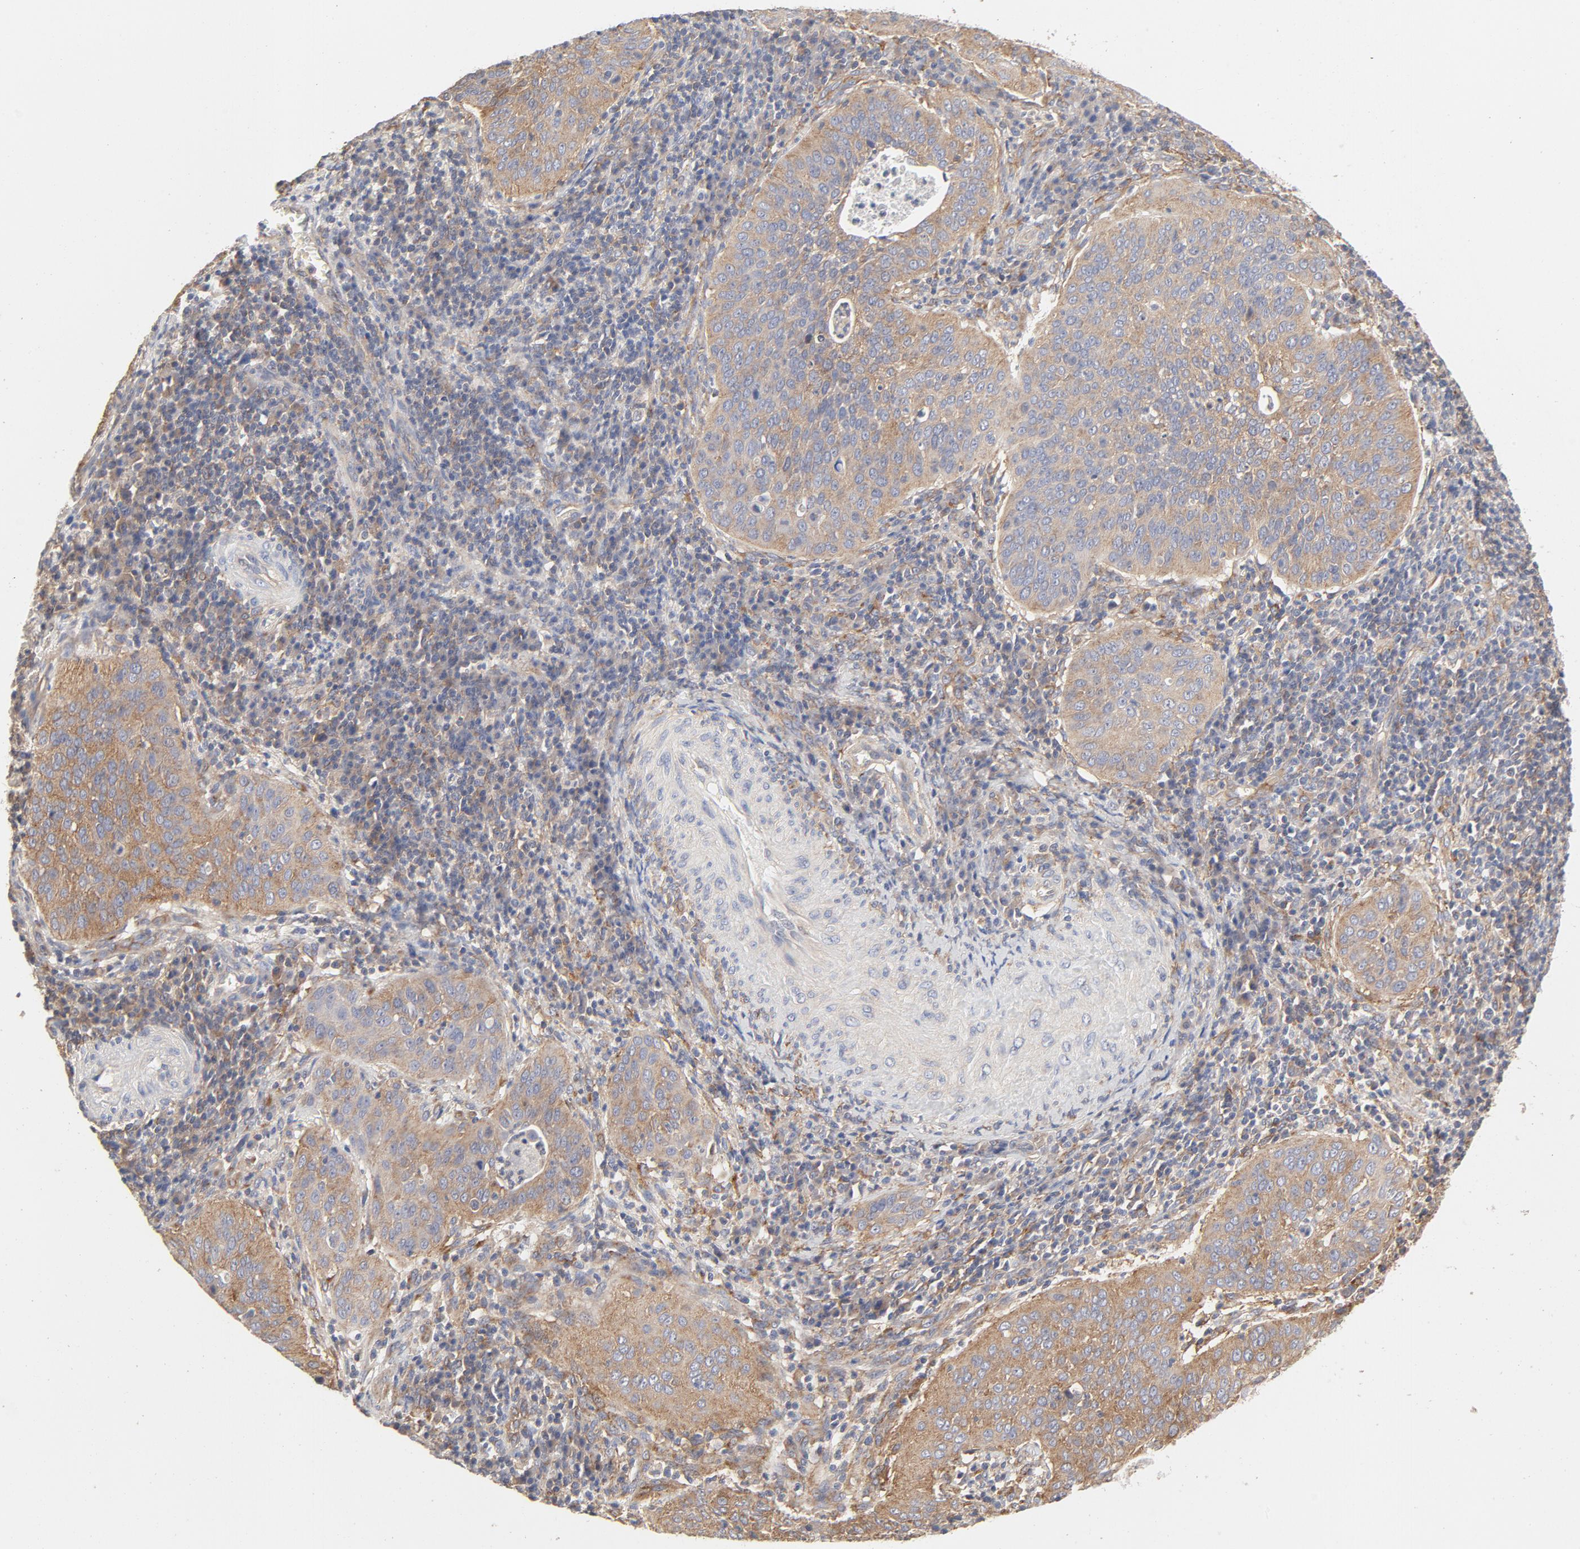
{"staining": {"intensity": "moderate", "quantity": ">75%", "location": "cytoplasmic/membranous"}, "tissue": "cervical cancer", "cell_type": "Tumor cells", "image_type": "cancer", "snomed": [{"axis": "morphology", "description": "Squamous cell carcinoma, NOS"}, {"axis": "topography", "description": "Cervix"}], "caption": "Moderate cytoplasmic/membranous protein staining is identified in approximately >75% of tumor cells in squamous cell carcinoma (cervical).", "gene": "AP2A1", "patient": {"sex": "female", "age": 39}}